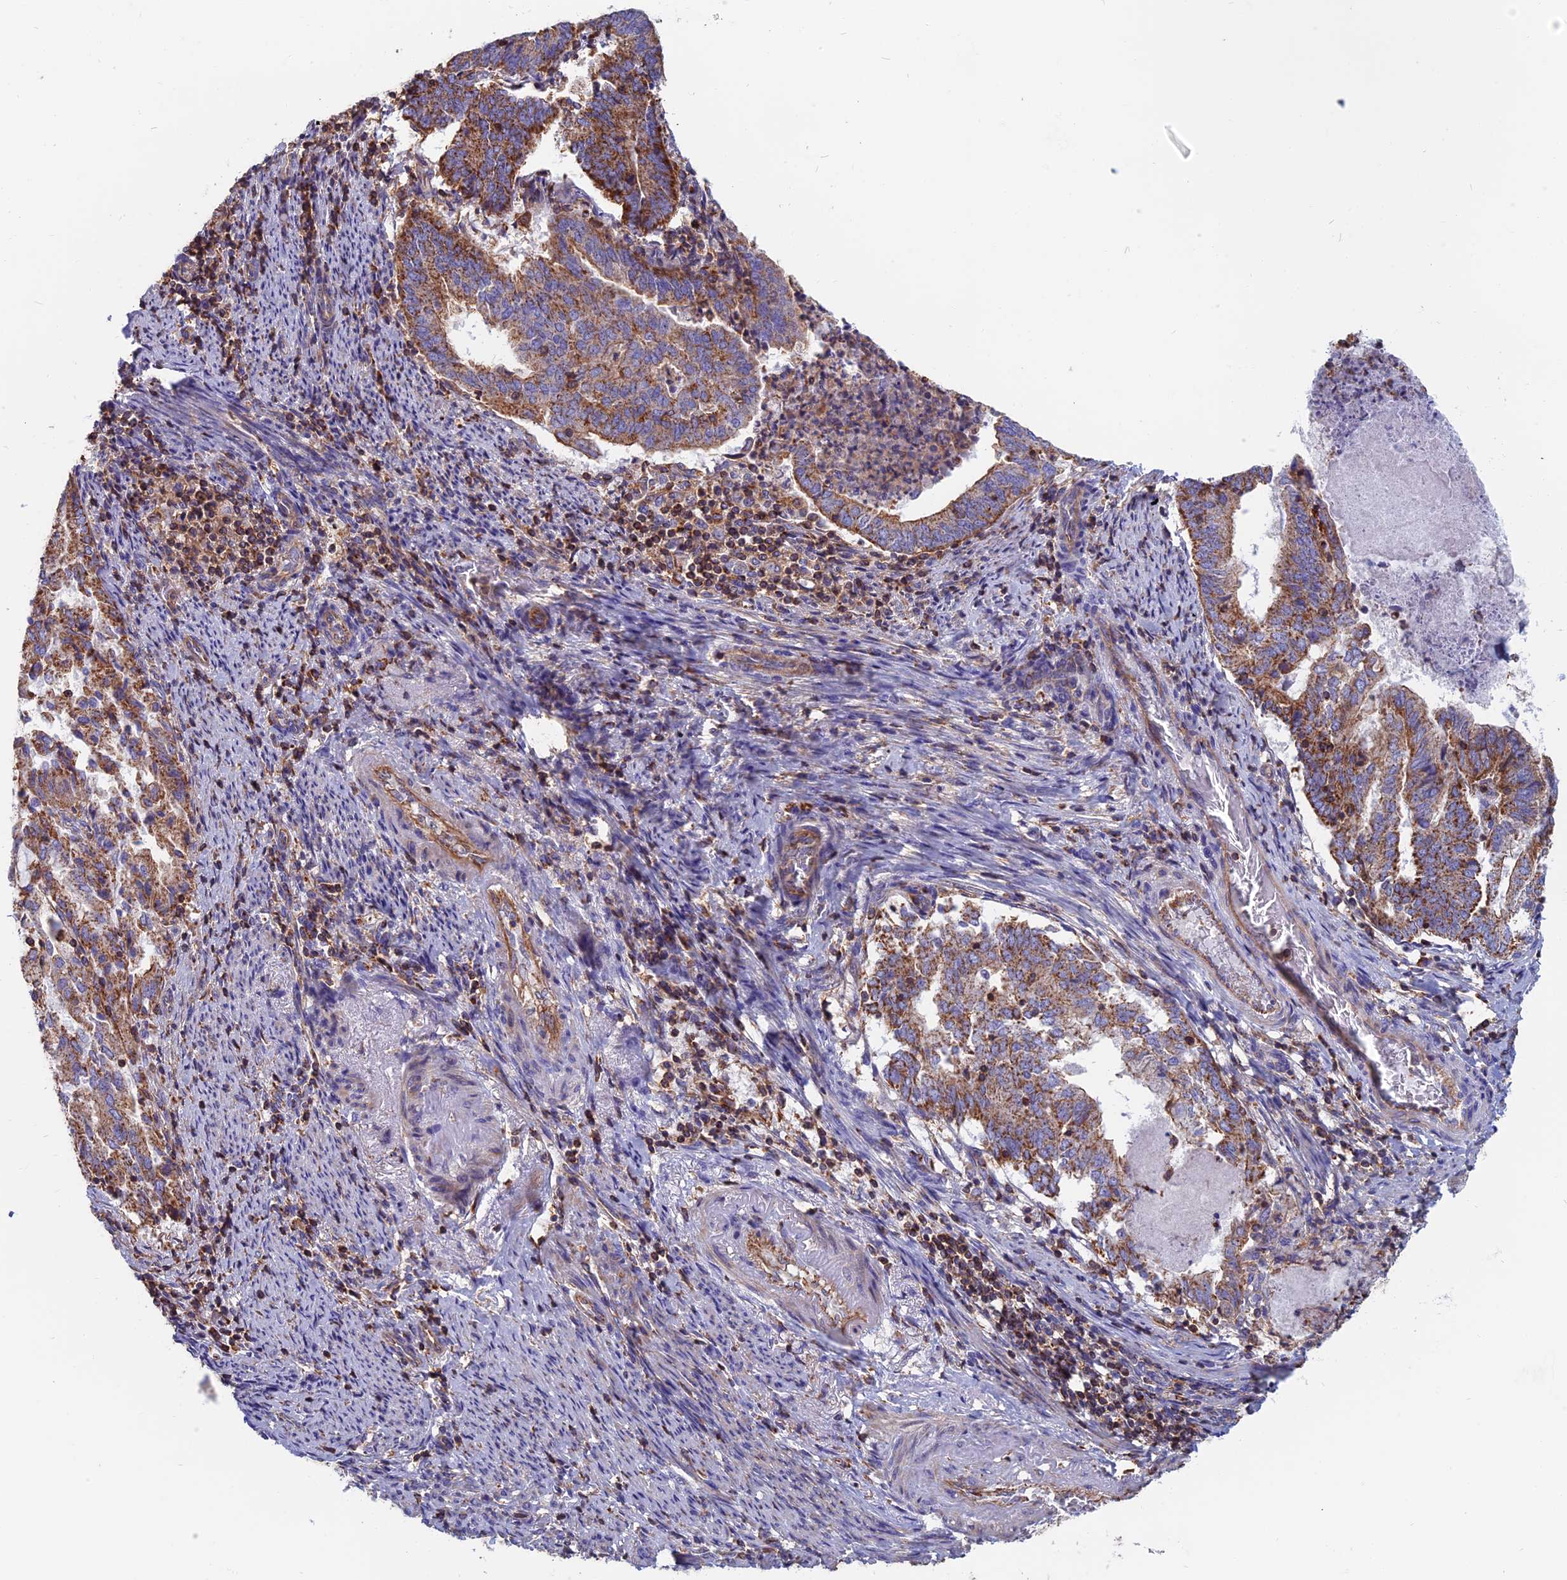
{"staining": {"intensity": "strong", "quantity": ">75%", "location": "cytoplasmic/membranous"}, "tissue": "endometrial cancer", "cell_type": "Tumor cells", "image_type": "cancer", "snomed": [{"axis": "morphology", "description": "Adenocarcinoma, NOS"}, {"axis": "topography", "description": "Endometrium"}], "caption": "Protein expression by immunohistochemistry (IHC) reveals strong cytoplasmic/membranous expression in about >75% of tumor cells in endometrial cancer. (IHC, brightfield microscopy, high magnification).", "gene": "HSD17B8", "patient": {"sex": "female", "age": 80}}